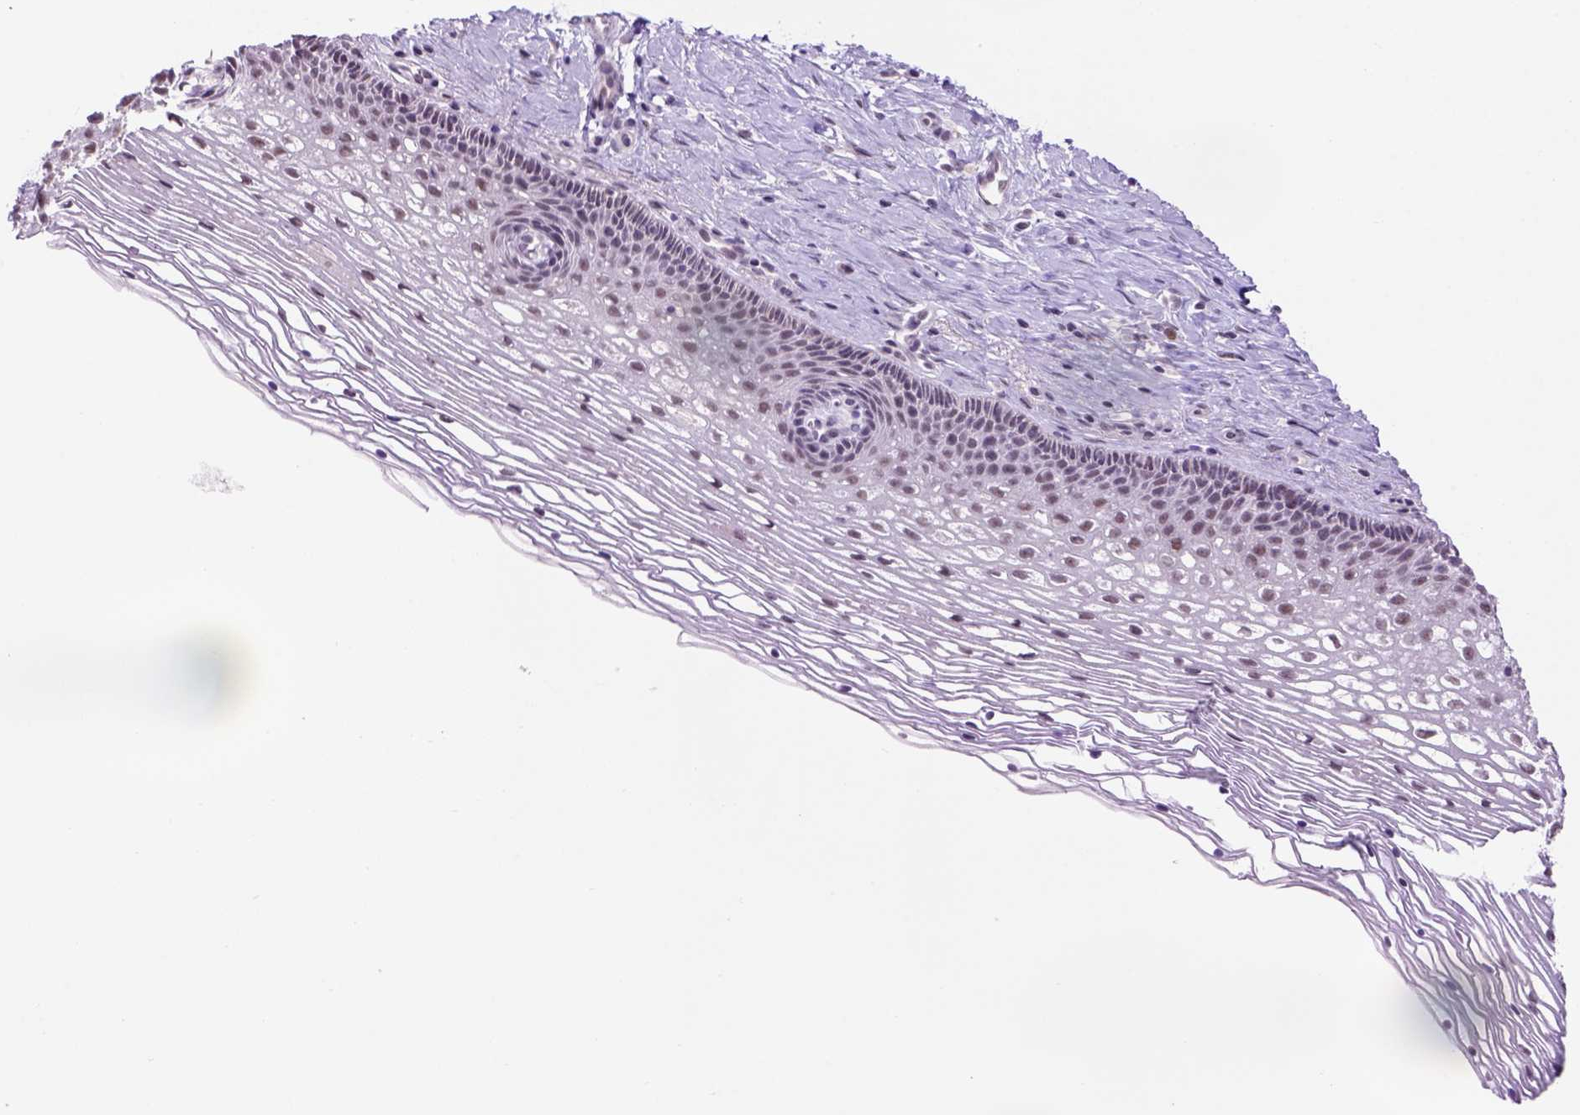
{"staining": {"intensity": "weak", "quantity": "25%-75%", "location": "nuclear"}, "tissue": "cervix", "cell_type": "Glandular cells", "image_type": "normal", "snomed": [{"axis": "morphology", "description": "Normal tissue, NOS"}, {"axis": "topography", "description": "Cervix"}], "caption": "Immunohistochemical staining of normal human cervix displays 25%-75% levels of weak nuclear protein positivity in about 25%-75% of glandular cells. The protein of interest is shown in brown color, while the nuclei are stained blue.", "gene": "TBPL1", "patient": {"sex": "female", "age": 34}}